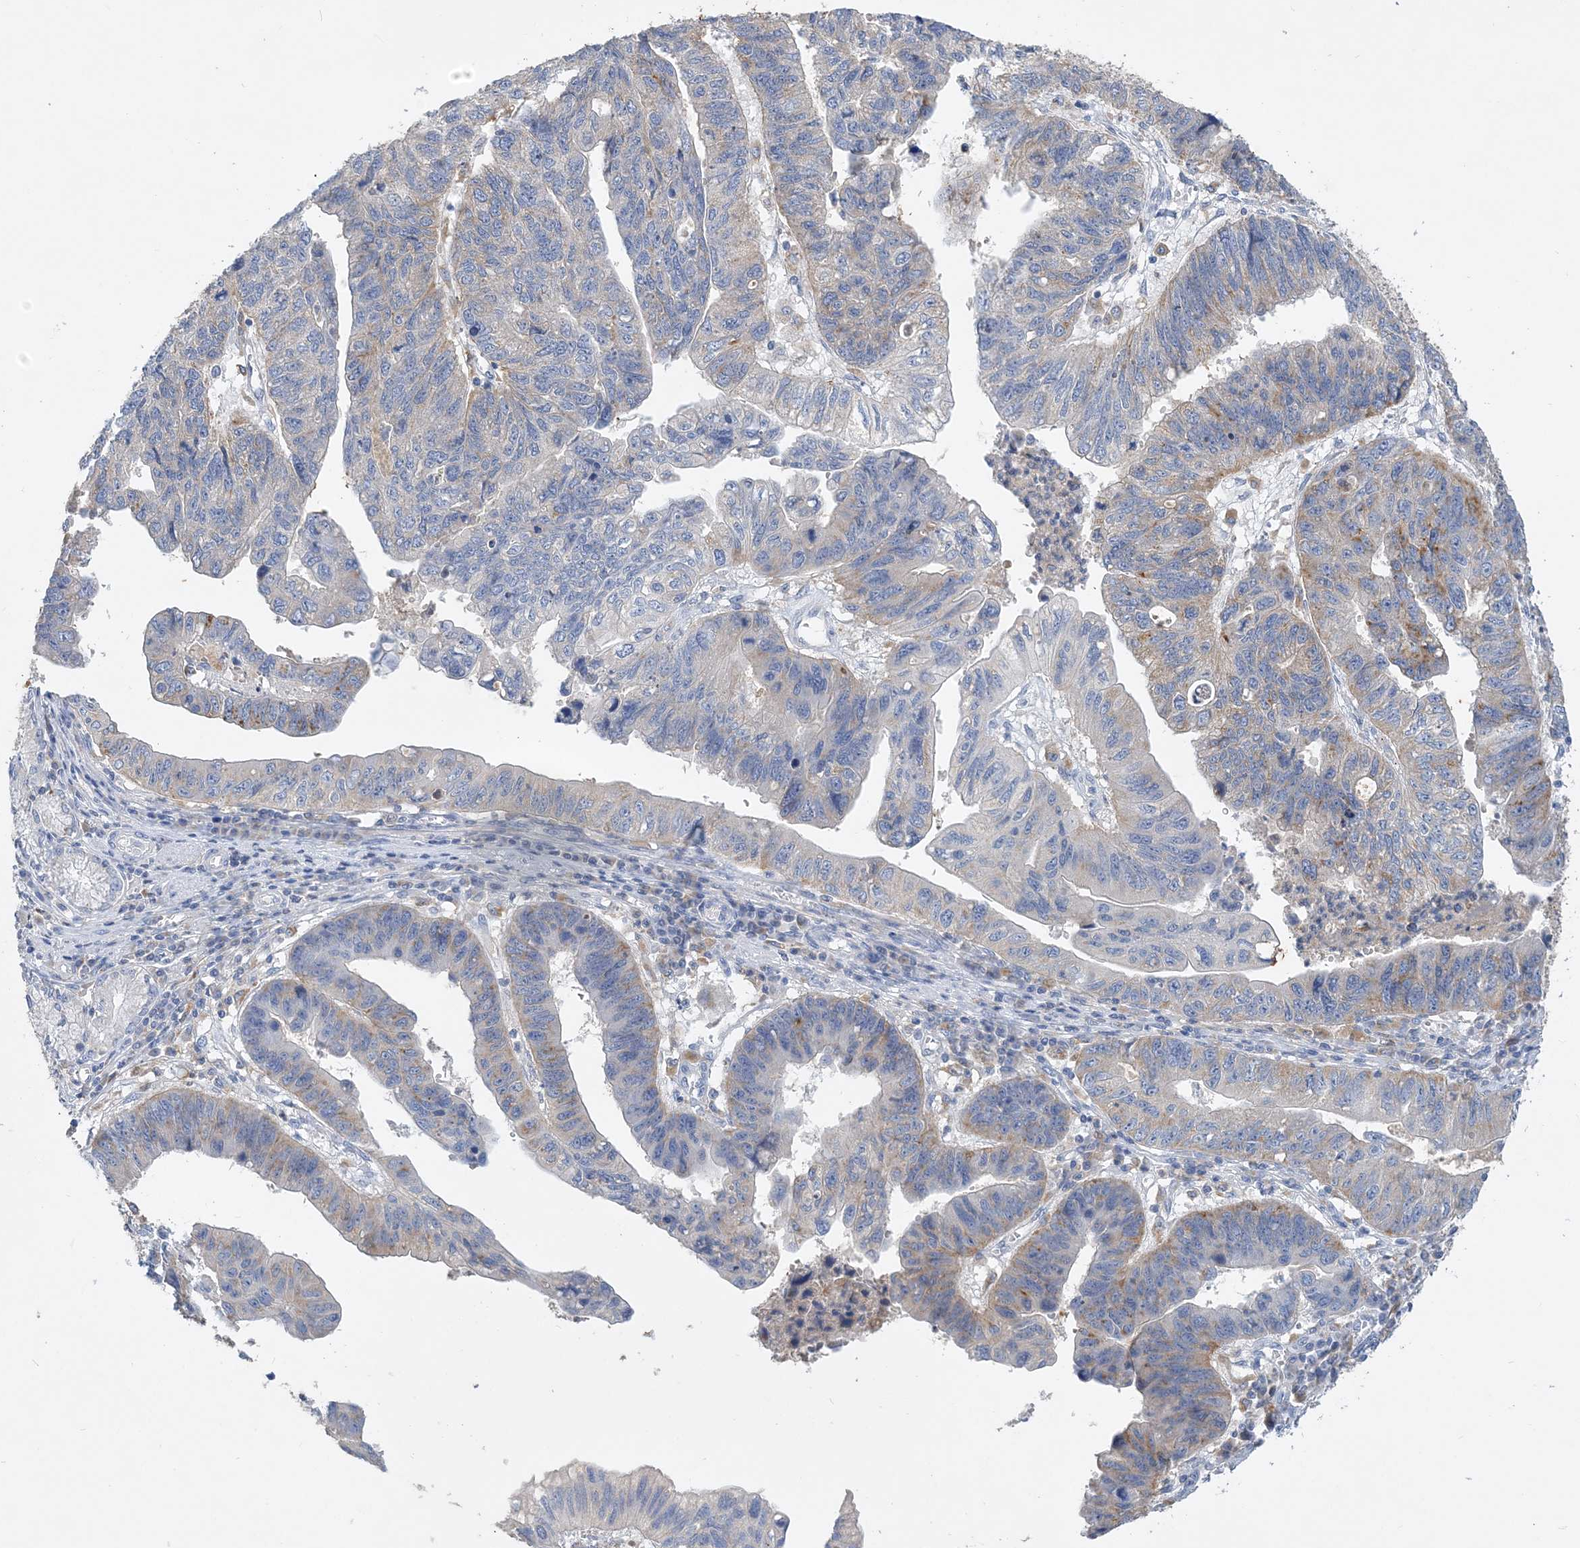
{"staining": {"intensity": "weak", "quantity": "<25%", "location": "cytoplasmic/membranous"}, "tissue": "stomach cancer", "cell_type": "Tumor cells", "image_type": "cancer", "snomed": [{"axis": "morphology", "description": "Adenocarcinoma, NOS"}, {"axis": "topography", "description": "Stomach"}], "caption": "This is an immunohistochemistry (IHC) histopathology image of stomach cancer (adenocarcinoma). There is no positivity in tumor cells.", "gene": "GRINA", "patient": {"sex": "male", "age": 59}}